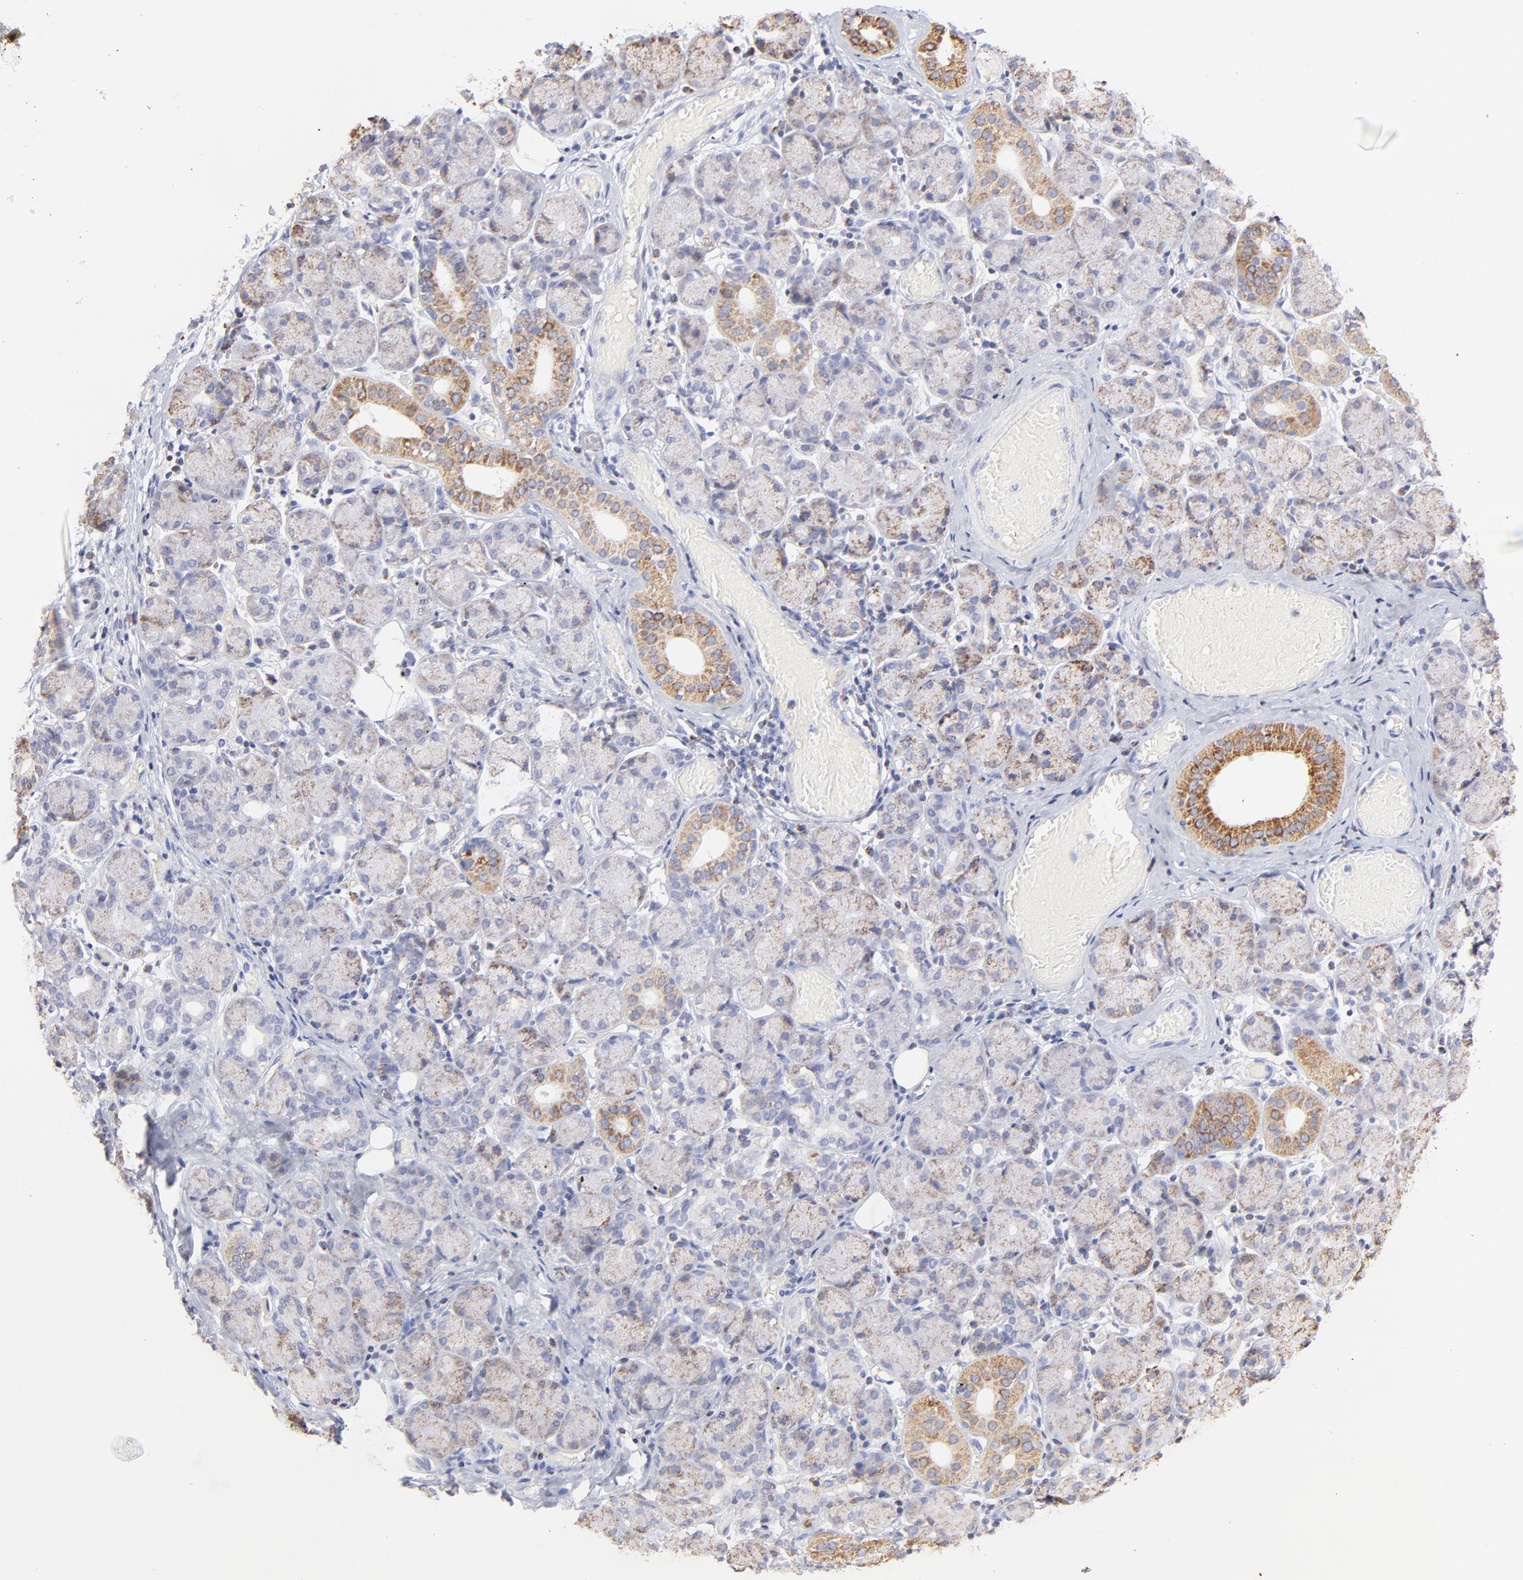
{"staining": {"intensity": "moderate", "quantity": ">75%", "location": "cytoplasmic/membranous"}, "tissue": "salivary gland", "cell_type": "Glandular cells", "image_type": "normal", "snomed": [{"axis": "morphology", "description": "Normal tissue, NOS"}, {"axis": "topography", "description": "Salivary gland"}], "caption": "Benign salivary gland was stained to show a protein in brown. There is medium levels of moderate cytoplasmic/membranous staining in approximately >75% of glandular cells. (brown staining indicates protein expression, while blue staining denotes nuclei).", "gene": "COX4I1", "patient": {"sex": "female", "age": 24}}